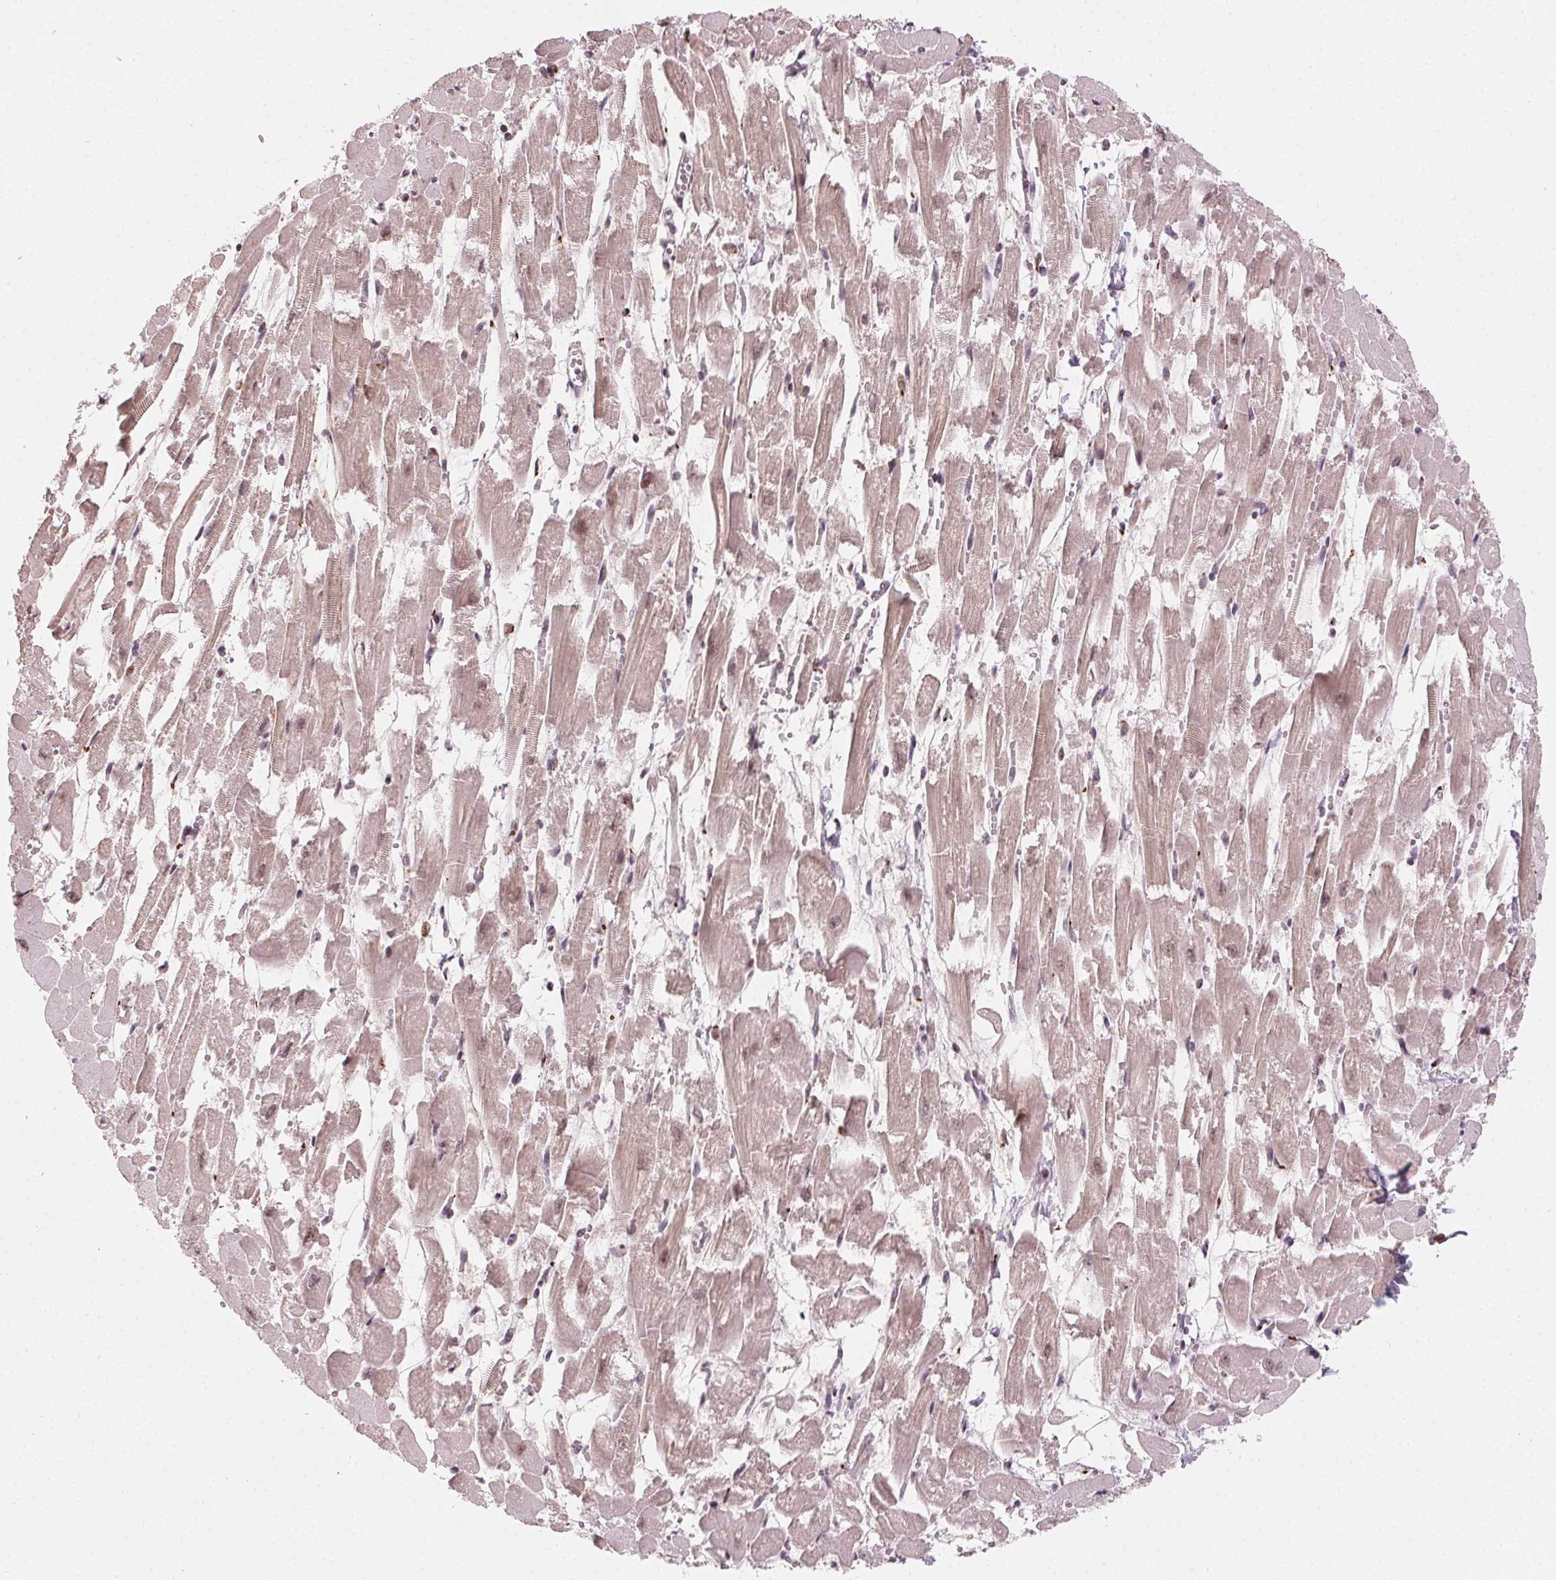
{"staining": {"intensity": "moderate", "quantity": ">75%", "location": "cytoplasmic/membranous,nuclear"}, "tissue": "heart muscle", "cell_type": "Cardiomyocytes", "image_type": "normal", "snomed": [{"axis": "morphology", "description": "Normal tissue, NOS"}, {"axis": "topography", "description": "Heart"}], "caption": "This histopathology image displays IHC staining of benign heart muscle, with medium moderate cytoplasmic/membranous,nuclear positivity in approximately >75% of cardiomyocytes.", "gene": "TOPORS", "patient": {"sex": "female", "age": 52}}